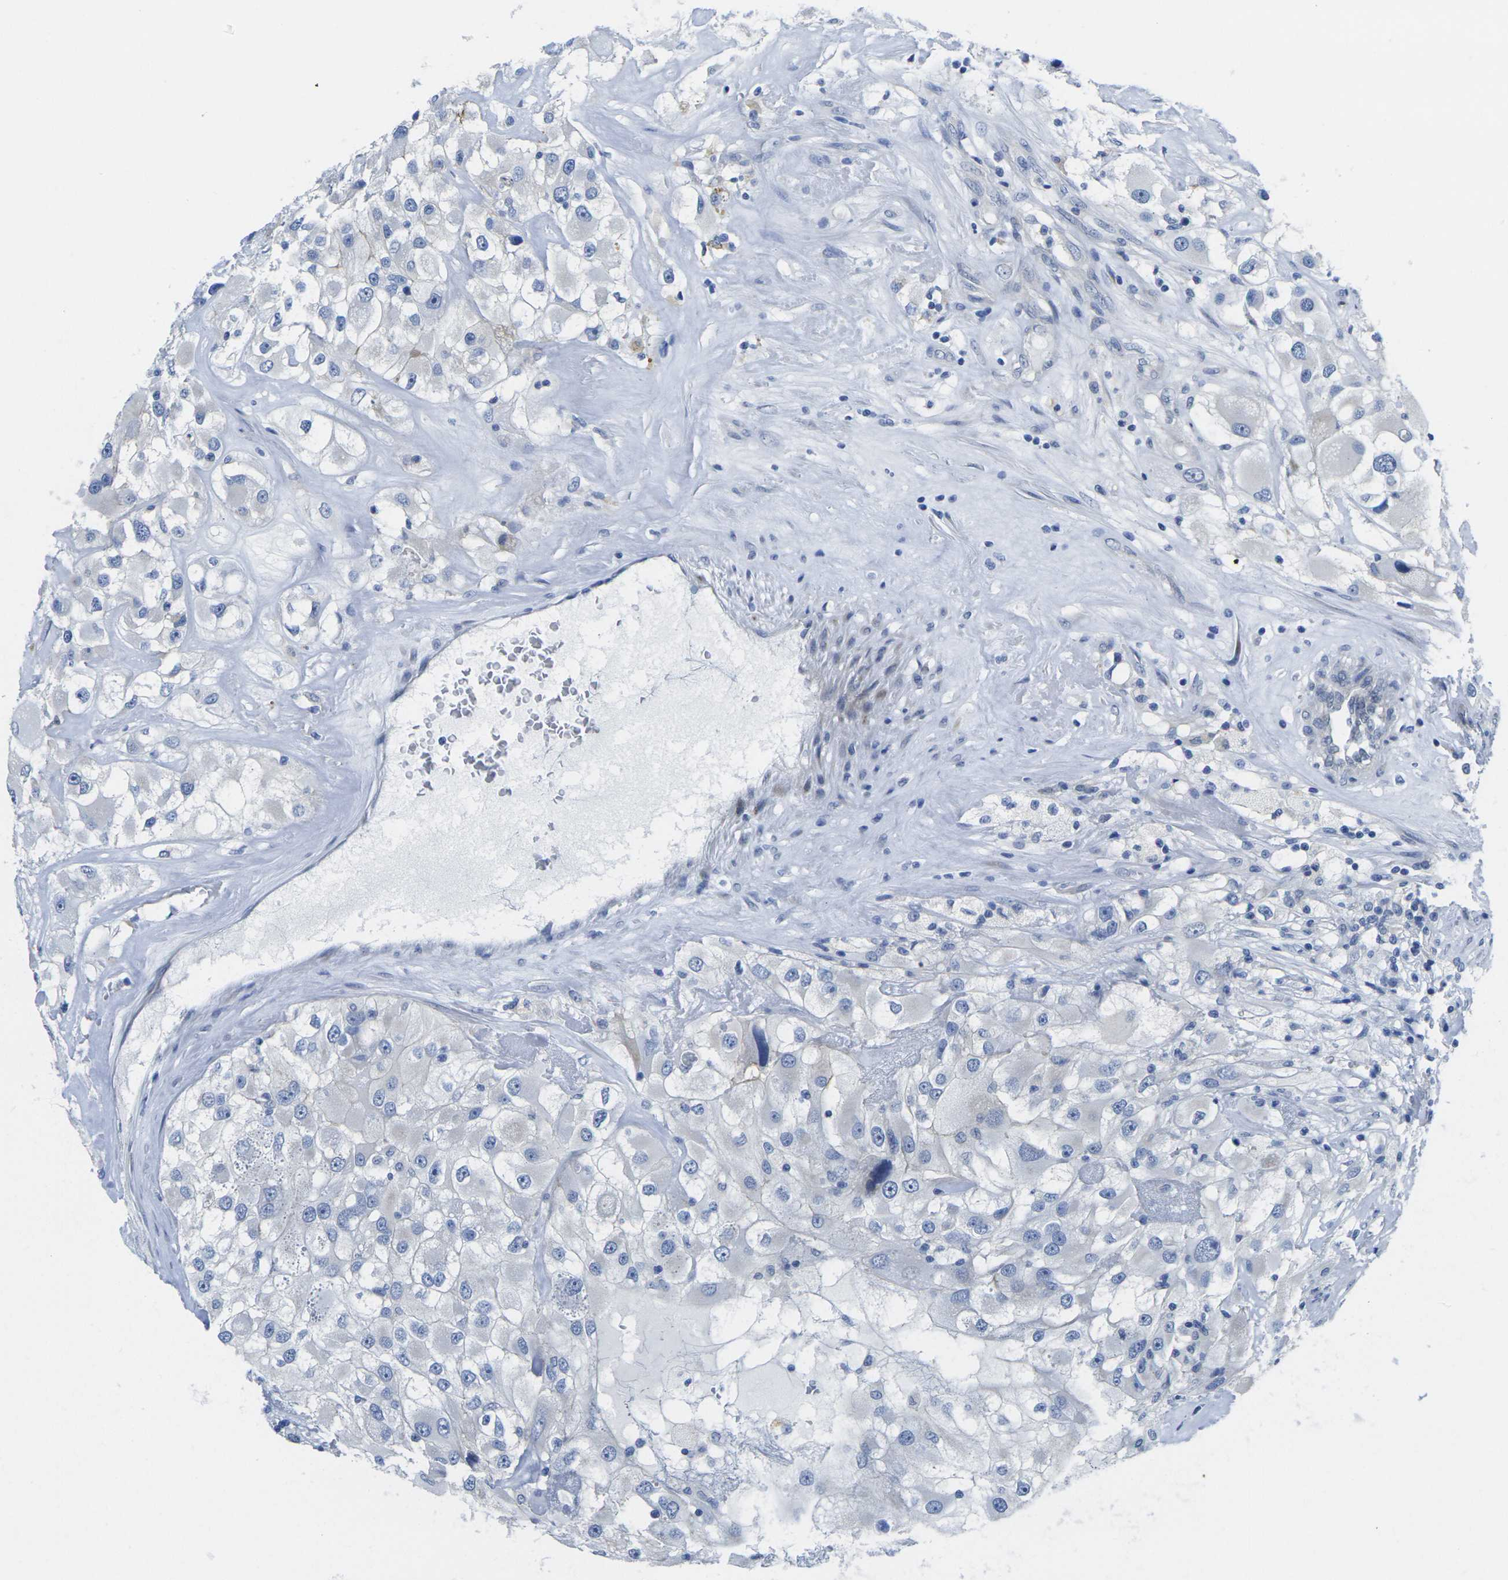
{"staining": {"intensity": "negative", "quantity": "none", "location": "none"}, "tissue": "renal cancer", "cell_type": "Tumor cells", "image_type": "cancer", "snomed": [{"axis": "morphology", "description": "Adenocarcinoma, NOS"}, {"axis": "topography", "description": "Kidney"}], "caption": "Immunohistochemical staining of renal cancer (adenocarcinoma) shows no significant expression in tumor cells.", "gene": "CRK", "patient": {"sex": "female", "age": 52}}